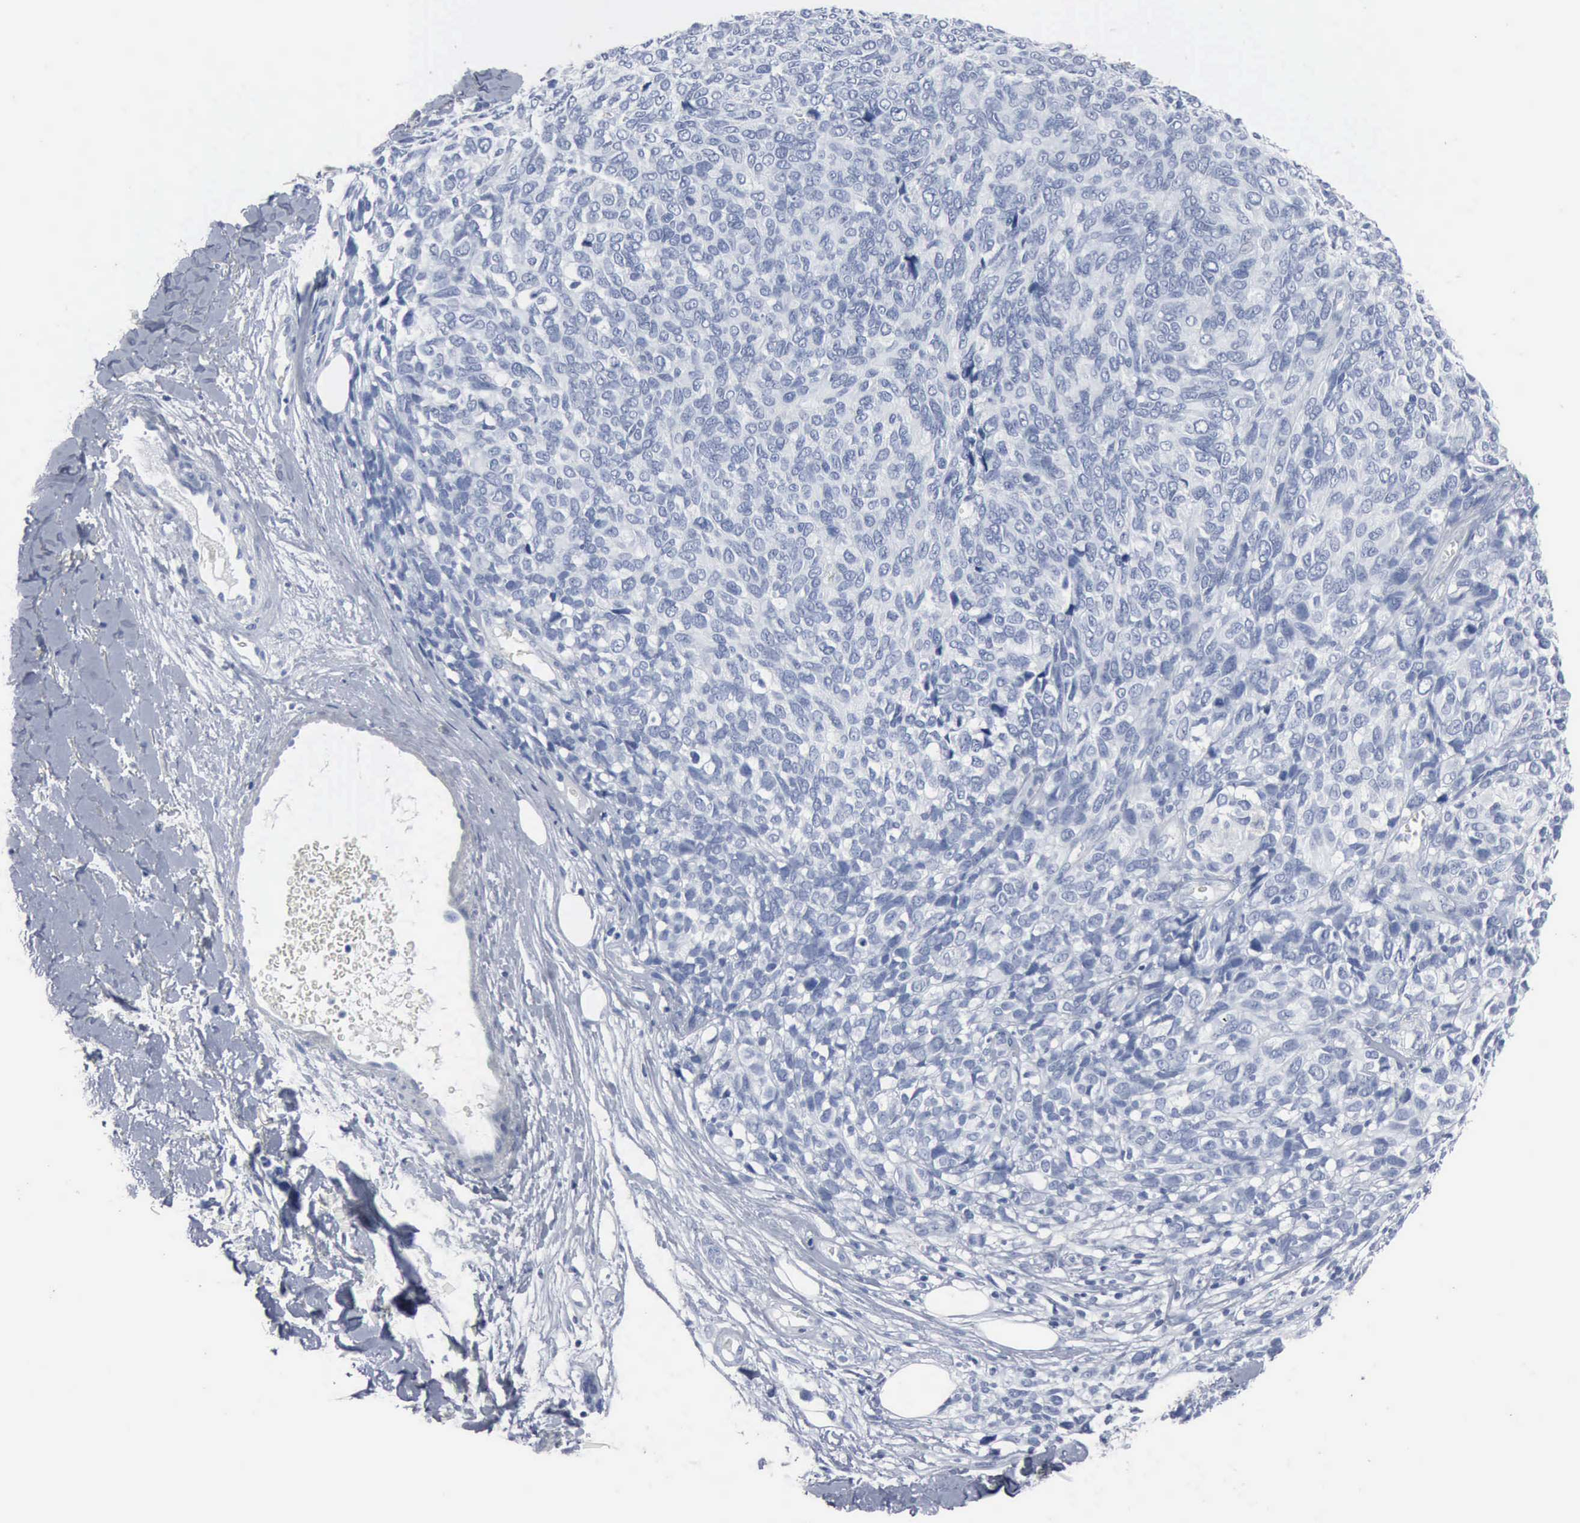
{"staining": {"intensity": "negative", "quantity": "none", "location": "none"}, "tissue": "melanoma", "cell_type": "Tumor cells", "image_type": "cancer", "snomed": [{"axis": "morphology", "description": "Malignant melanoma, NOS"}, {"axis": "topography", "description": "Skin"}], "caption": "An immunohistochemistry (IHC) image of melanoma is shown. There is no staining in tumor cells of melanoma.", "gene": "DMD", "patient": {"sex": "female", "age": 85}}